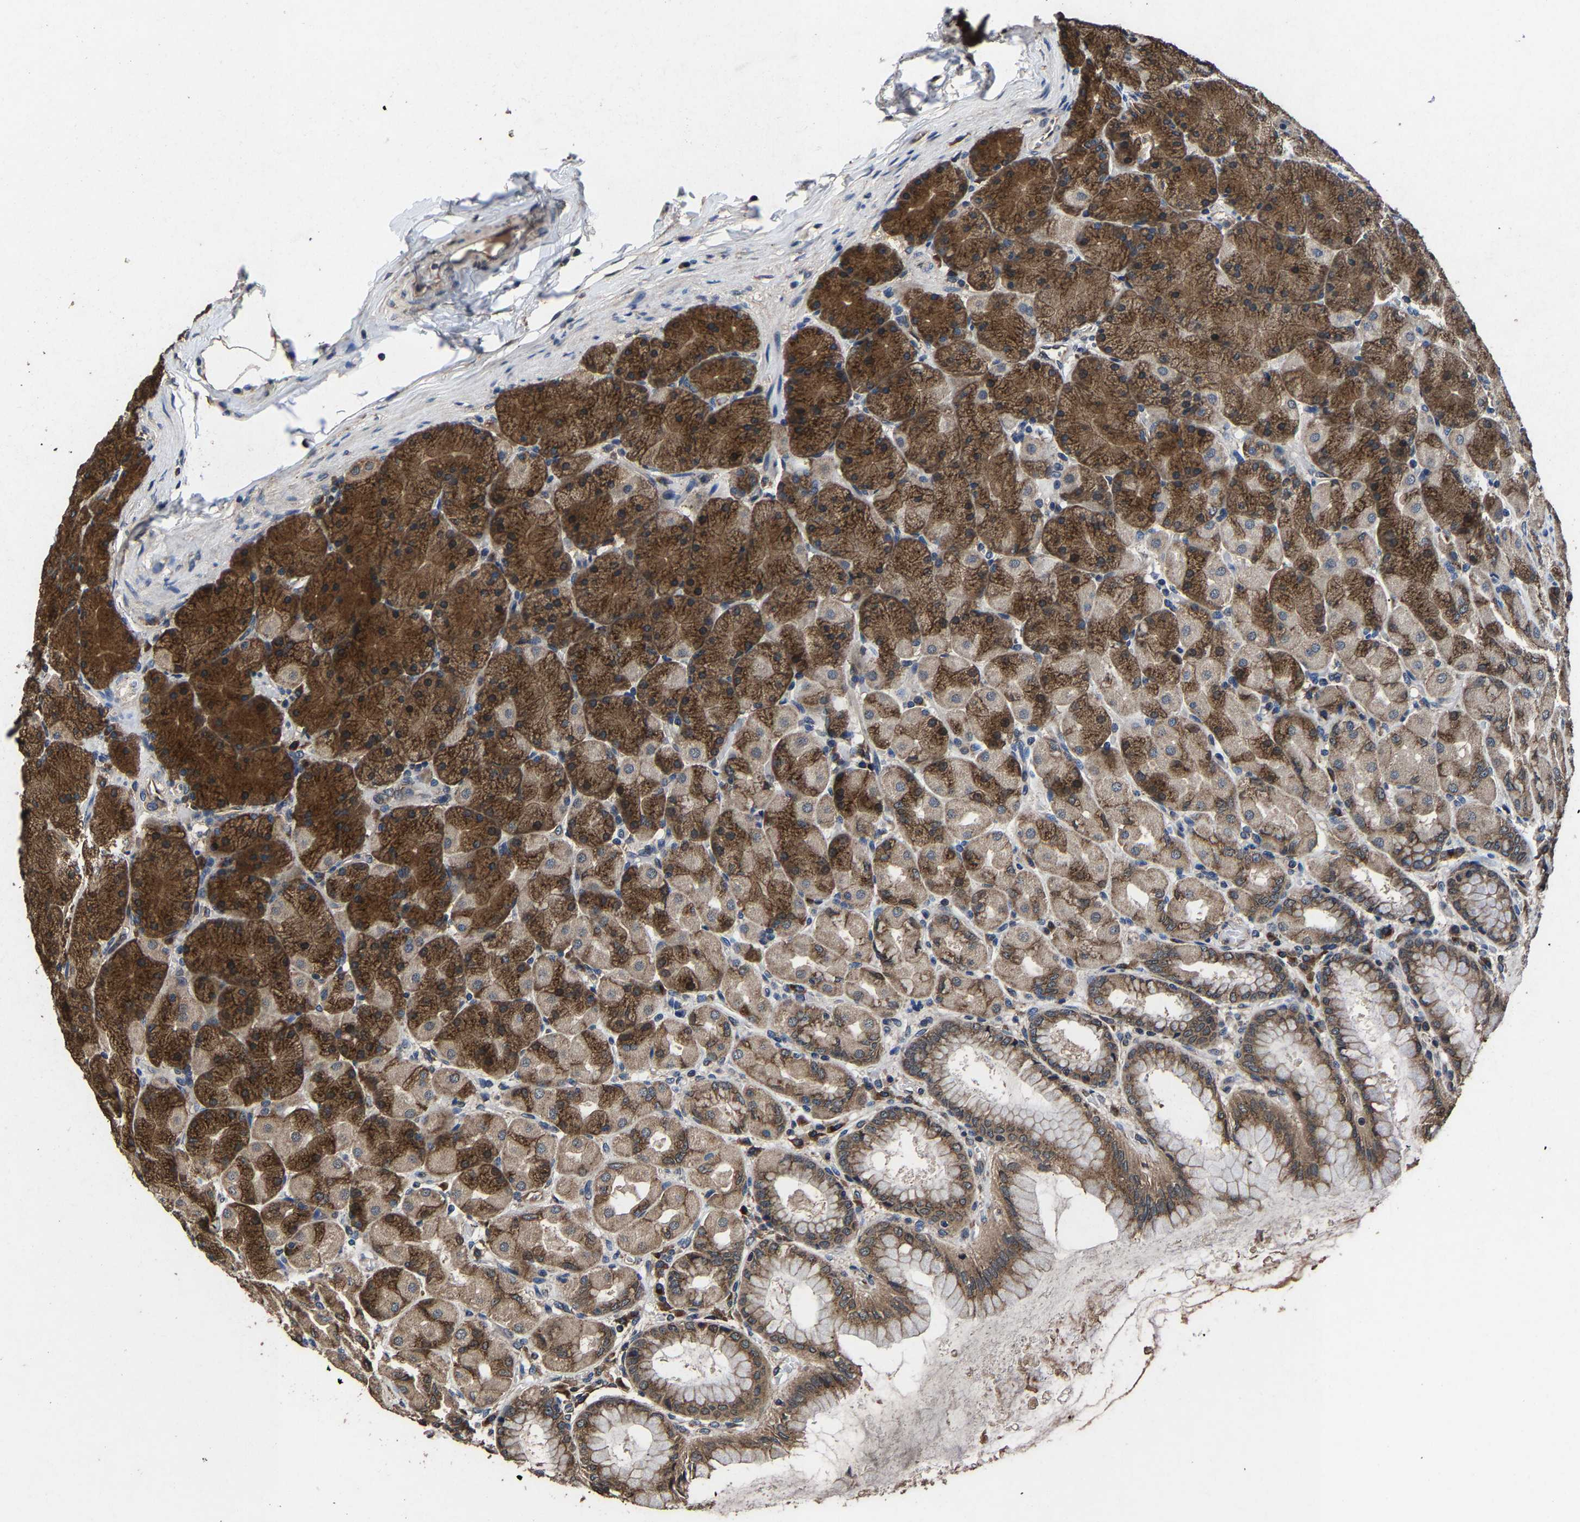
{"staining": {"intensity": "strong", "quantity": ">75%", "location": "cytoplasmic/membranous"}, "tissue": "stomach", "cell_type": "Glandular cells", "image_type": "normal", "snomed": [{"axis": "morphology", "description": "Normal tissue, NOS"}, {"axis": "topography", "description": "Stomach, upper"}], "caption": "High-magnification brightfield microscopy of normal stomach stained with DAB (3,3'-diaminobenzidine) (brown) and counterstained with hematoxylin (blue). glandular cells exhibit strong cytoplasmic/membranous positivity is appreciated in about>75% of cells.", "gene": "EBAG9", "patient": {"sex": "female", "age": 56}}